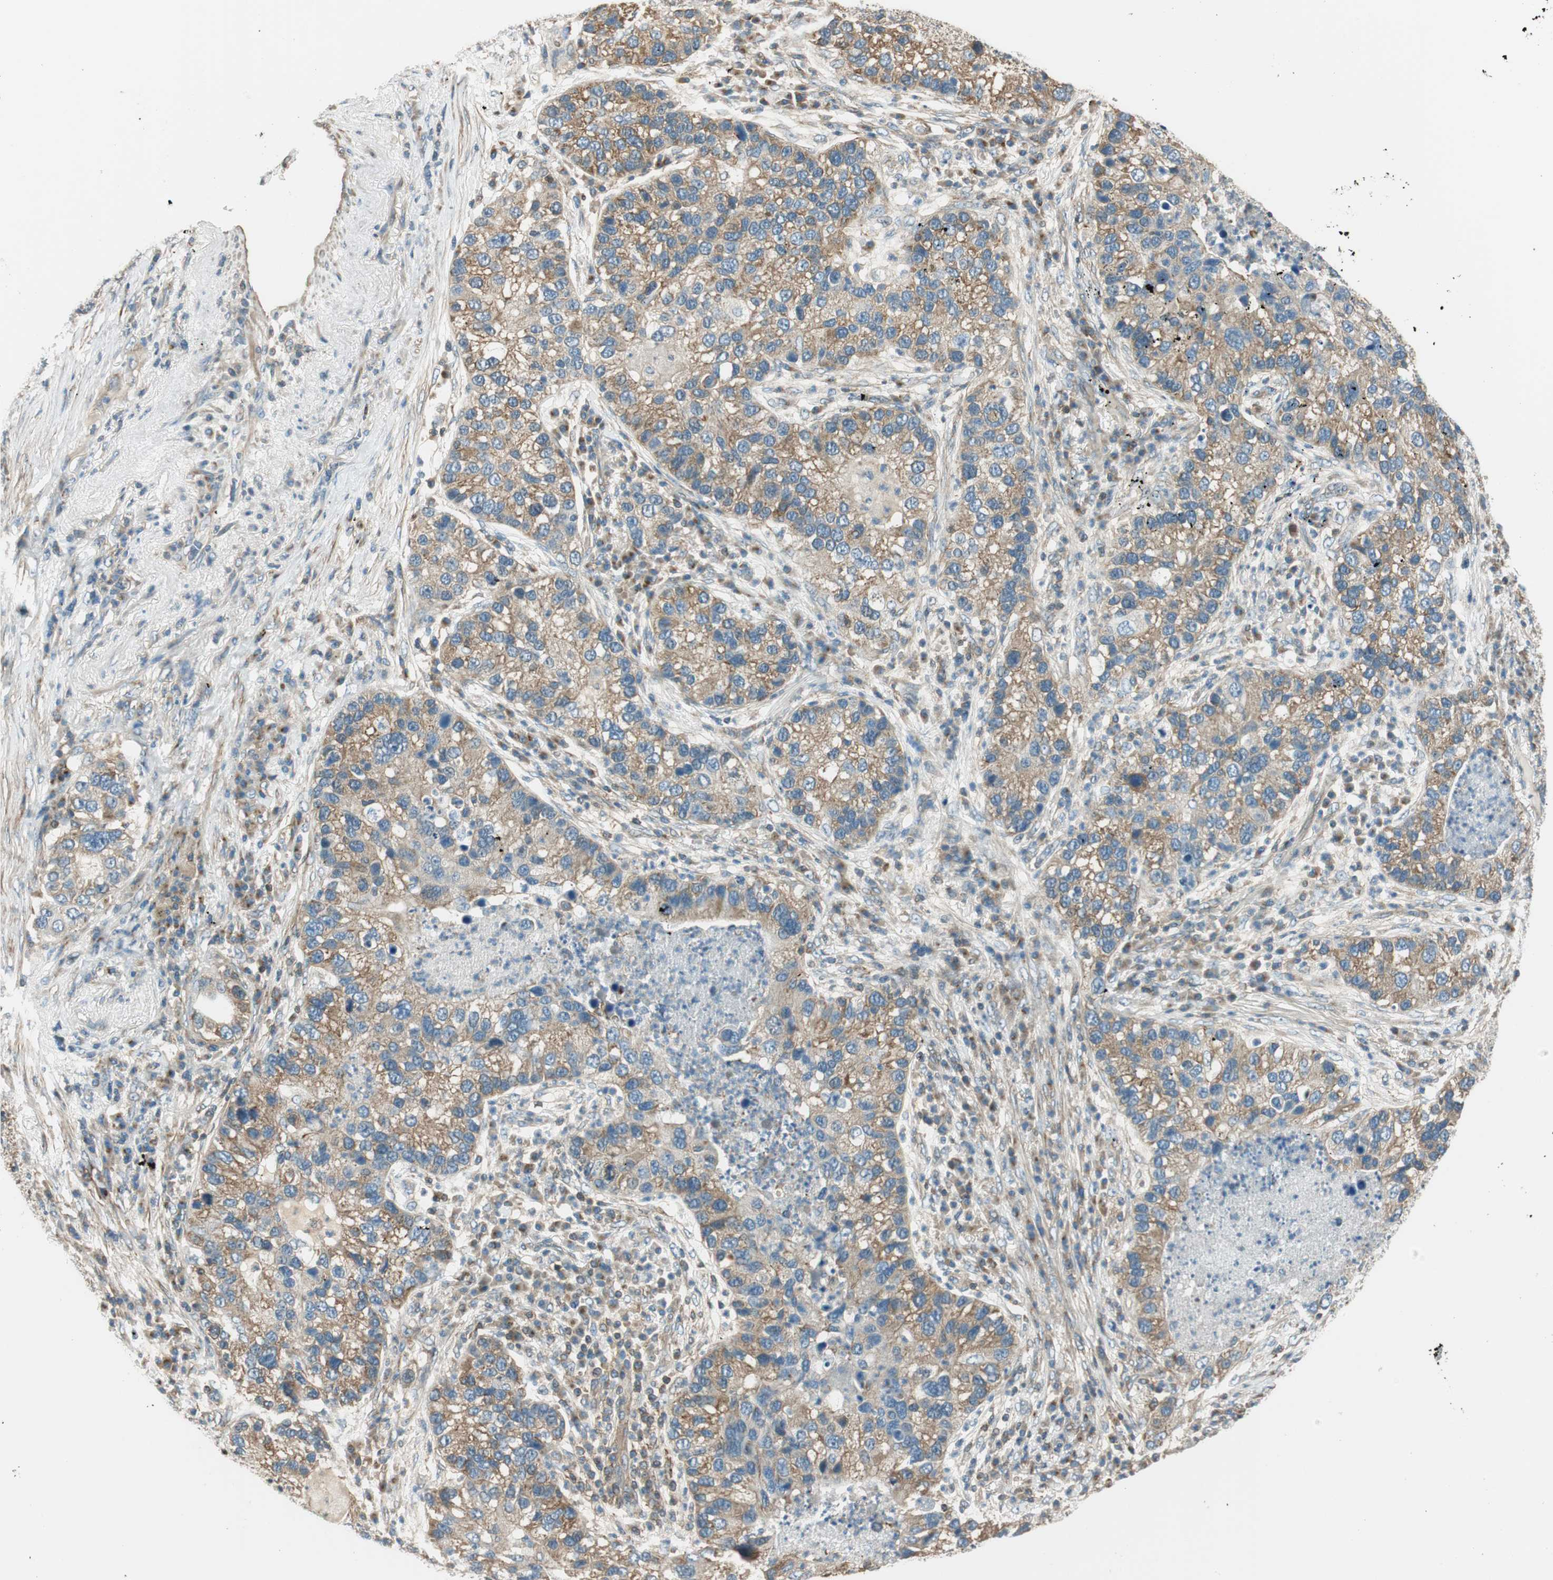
{"staining": {"intensity": "moderate", "quantity": ">75%", "location": "cytoplasmic/membranous"}, "tissue": "lung cancer", "cell_type": "Tumor cells", "image_type": "cancer", "snomed": [{"axis": "morphology", "description": "Normal tissue, NOS"}, {"axis": "morphology", "description": "Adenocarcinoma, NOS"}, {"axis": "topography", "description": "Bronchus"}, {"axis": "topography", "description": "Lung"}], "caption": "Tumor cells display medium levels of moderate cytoplasmic/membranous expression in approximately >75% of cells in adenocarcinoma (lung). (Stains: DAB (3,3'-diaminobenzidine) in brown, nuclei in blue, Microscopy: brightfield microscopy at high magnification).", "gene": "PI4K2B", "patient": {"sex": "male", "age": 54}}